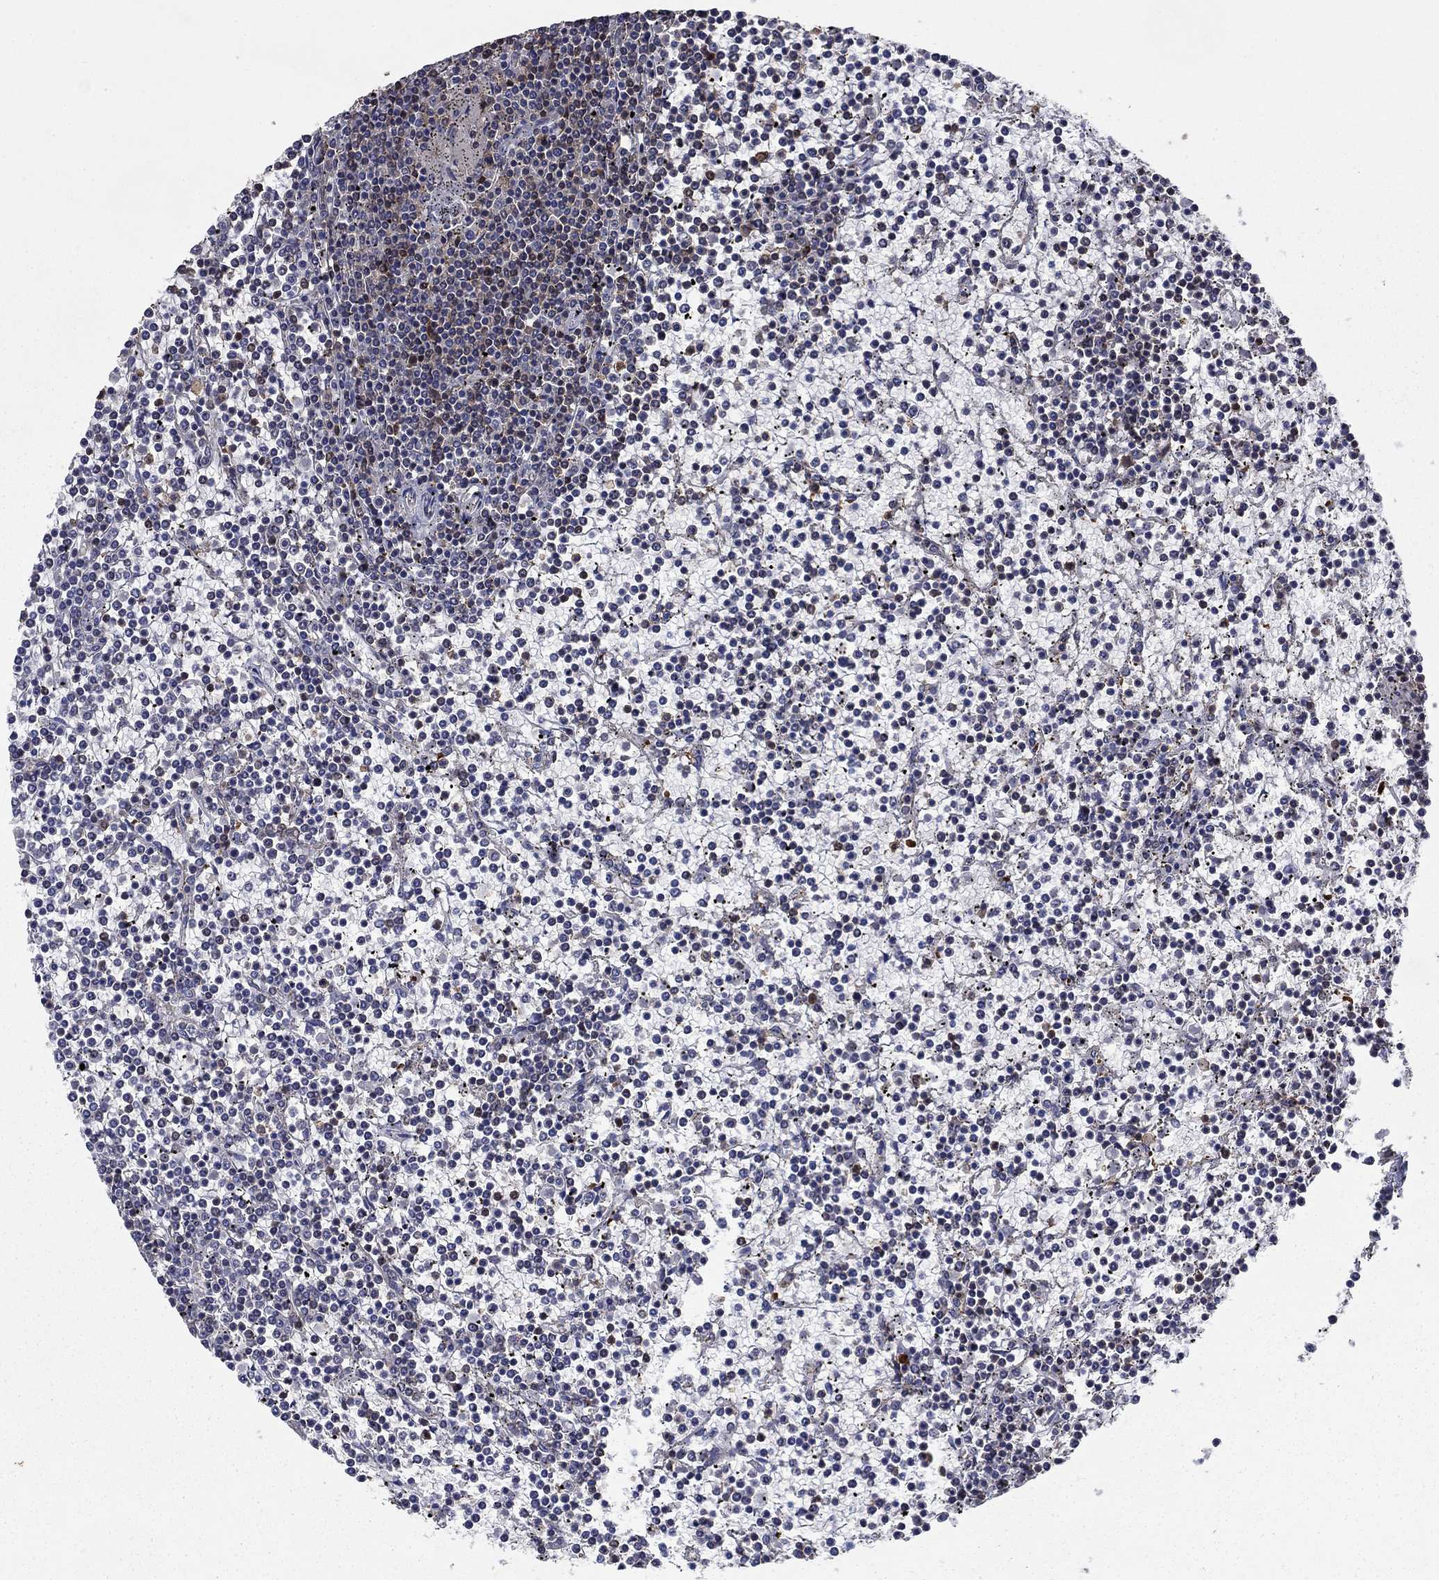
{"staining": {"intensity": "negative", "quantity": "none", "location": "none"}, "tissue": "lymphoma", "cell_type": "Tumor cells", "image_type": "cancer", "snomed": [{"axis": "morphology", "description": "Malignant lymphoma, non-Hodgkin's type, Low grade"}, {"axis": "topography", "description": "Spleen"}], "caption": "The immunohistochemistry image has no significant expression in tumor cells of lymphoma tissue.", "gene": "DVL1", "patient": {"sex": "female", "age": 19}}